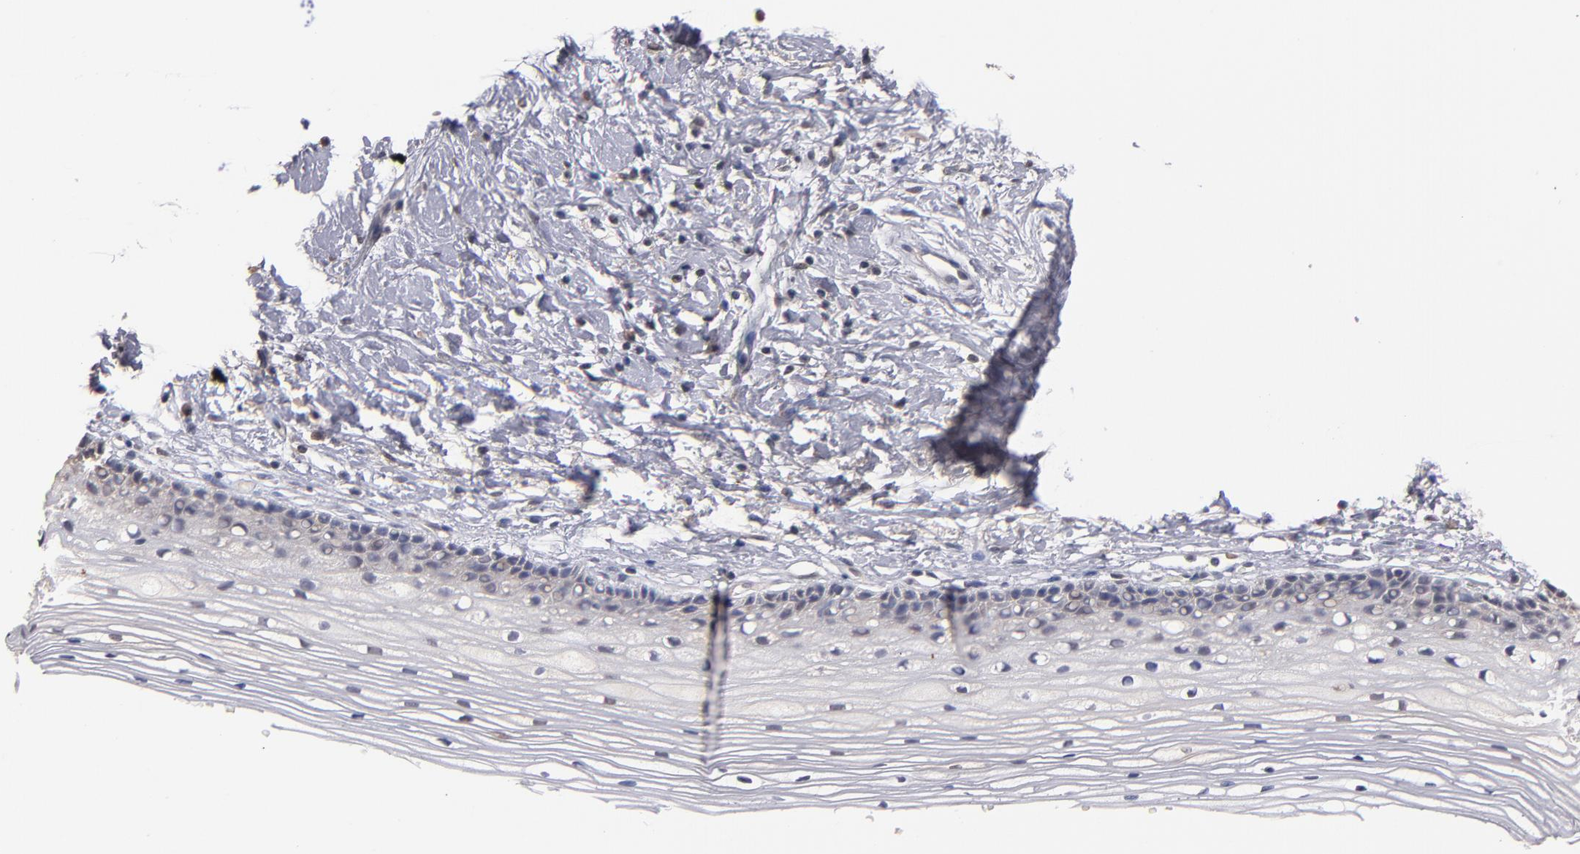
{"staining": {"intensity": "weak", "quantity": "25%-75%", "location": "cytoplasmic/membranous"}, "tissue": "cervix", "cell_type": "Glandular cells", "image_type": "normal", "snomed": [{"axis": "morphology", "description": "Normal tissue, NOS"}, {"axis": "topography", "description": "Cervix"}], "caption": "Brown immunohistochemical staining in benign human cervix displays weak cytoplasmic/membranous staining in about 25%-75% of glandular cells.", "gene": "PSMD10", "patient": {"sex": "female", "age": 77}}